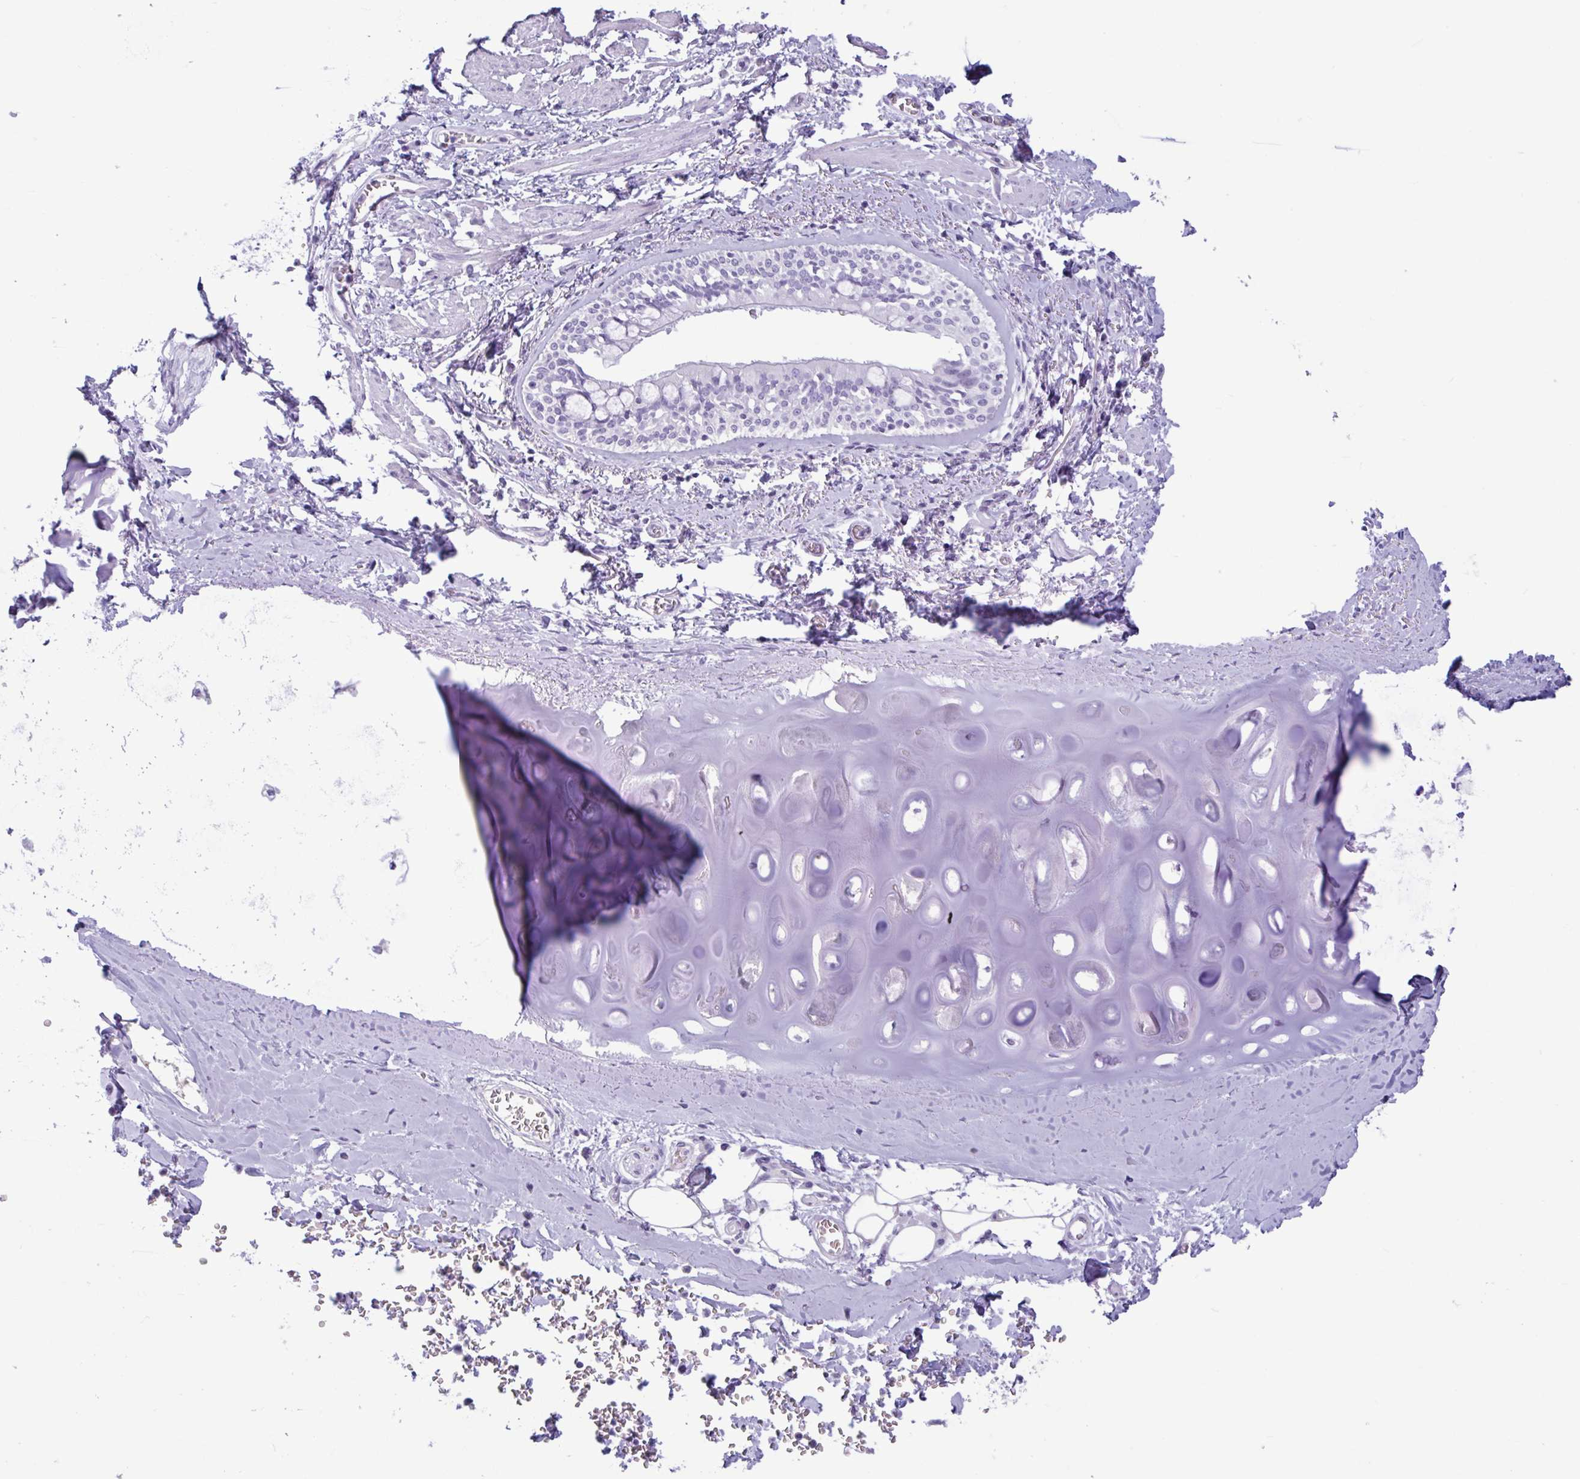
{"staining": {"intensity": "negative", "quantity": "none", "location": "none"}, "tissue": "adipose tissue", "cell_type": "Adipocytes", "image_type": "normal", "snomed": [{"axis": "morphology", "description": "Normal tissue, NOS"}, {"axis": "morphology", "description": "Degeneration, NOS"}, {"axis": "topography", "description": "Cartilage tissue"}, {"axis": "topography", "description": "Lung"}], "caption": "This is an immunohistochemistry (IHC) micrograph of normal human adipose tissue. There is no staining in adipocytes.", "gene": "CTSE", "patient": {"sex": "female", "age": 61}}